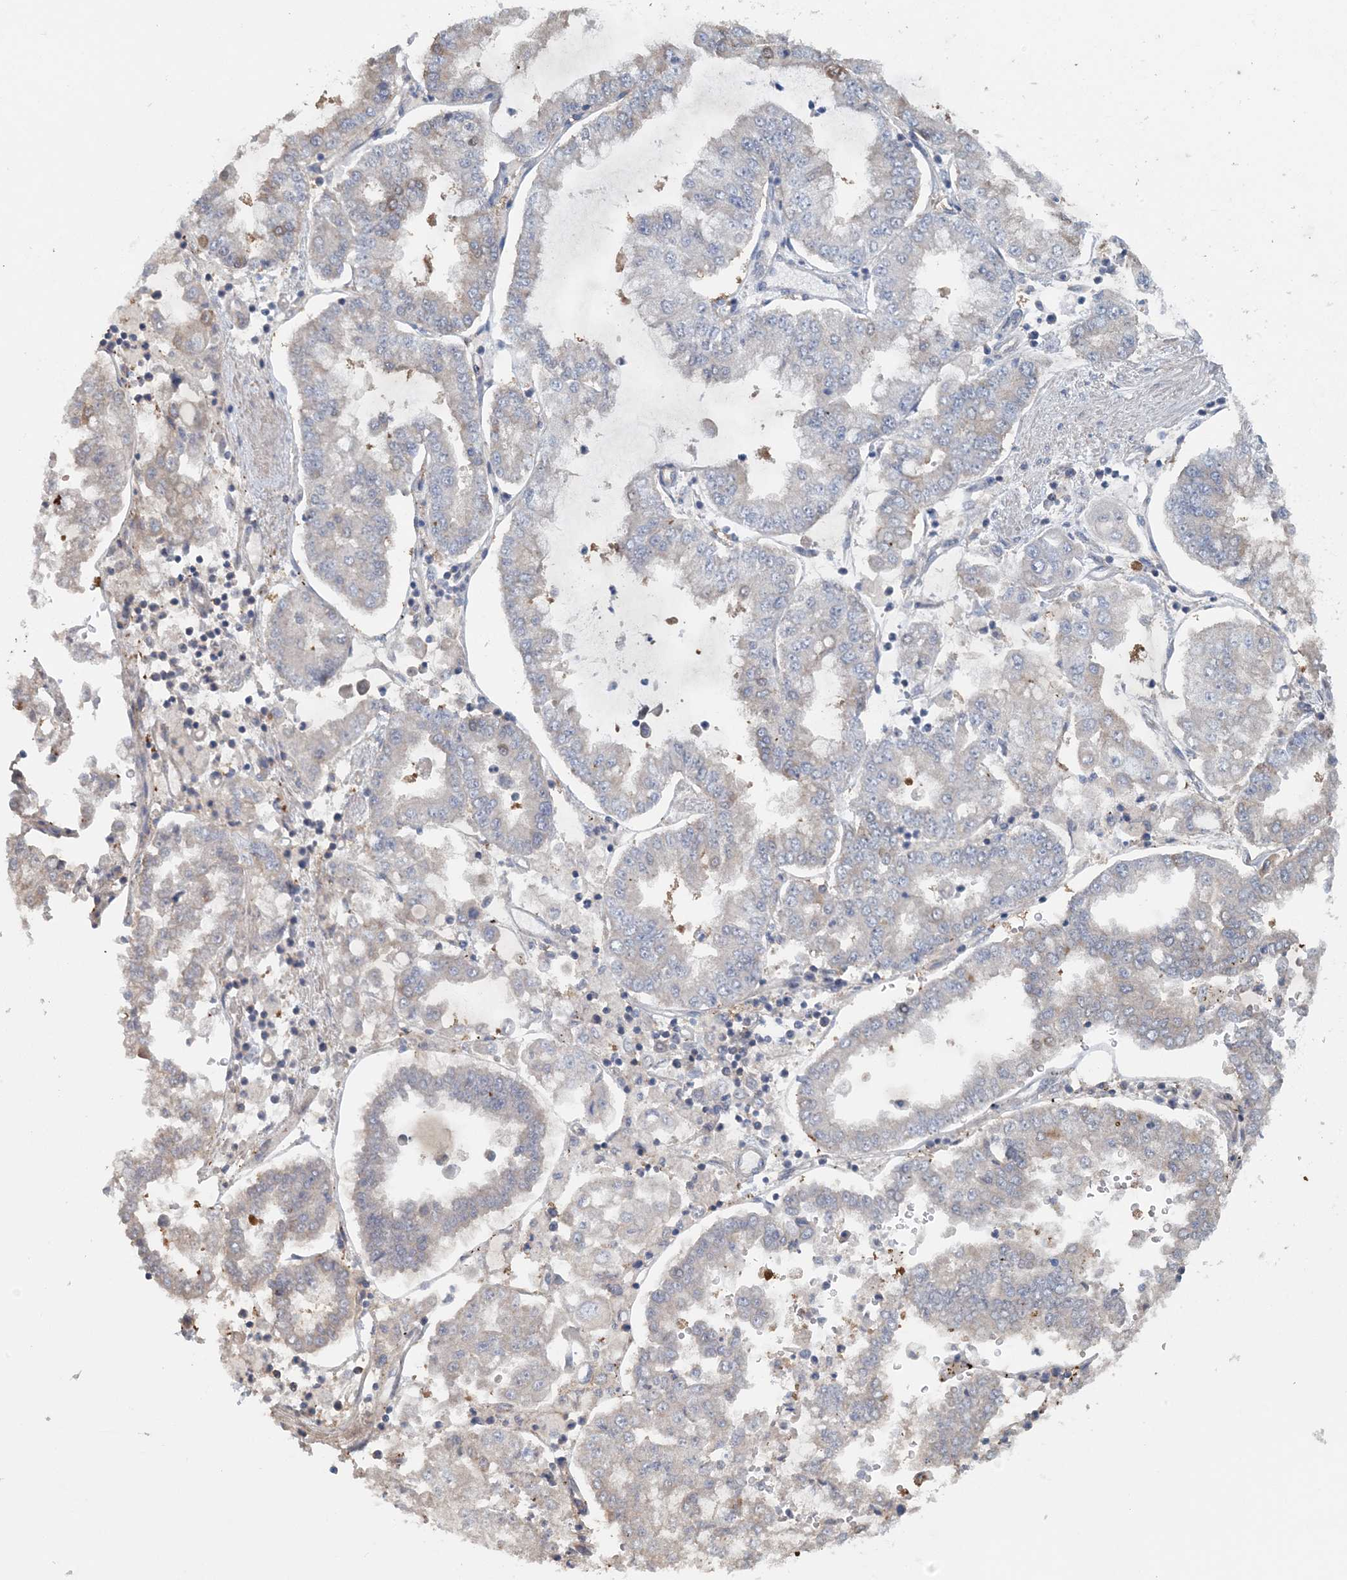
{"staining": {"intensity": "negative", "quantity": "none", "location": "none"}, "tissue": "stomach cancer", "cell_type": "Tumor cells", "image_type": "cancer", "snomed": [{"axis": "morphology", "description": "Adenocarcinoma, NOS"}, {"axis": "topography", "description": "Stomach"}], "caption": "The image exhibits no significant expression in tumor cells of stomach adenocarcinoma. Nuclei are stained in blue.", "gene": "HIKESHI", "patient": {"sex": "male", "age": 76}}